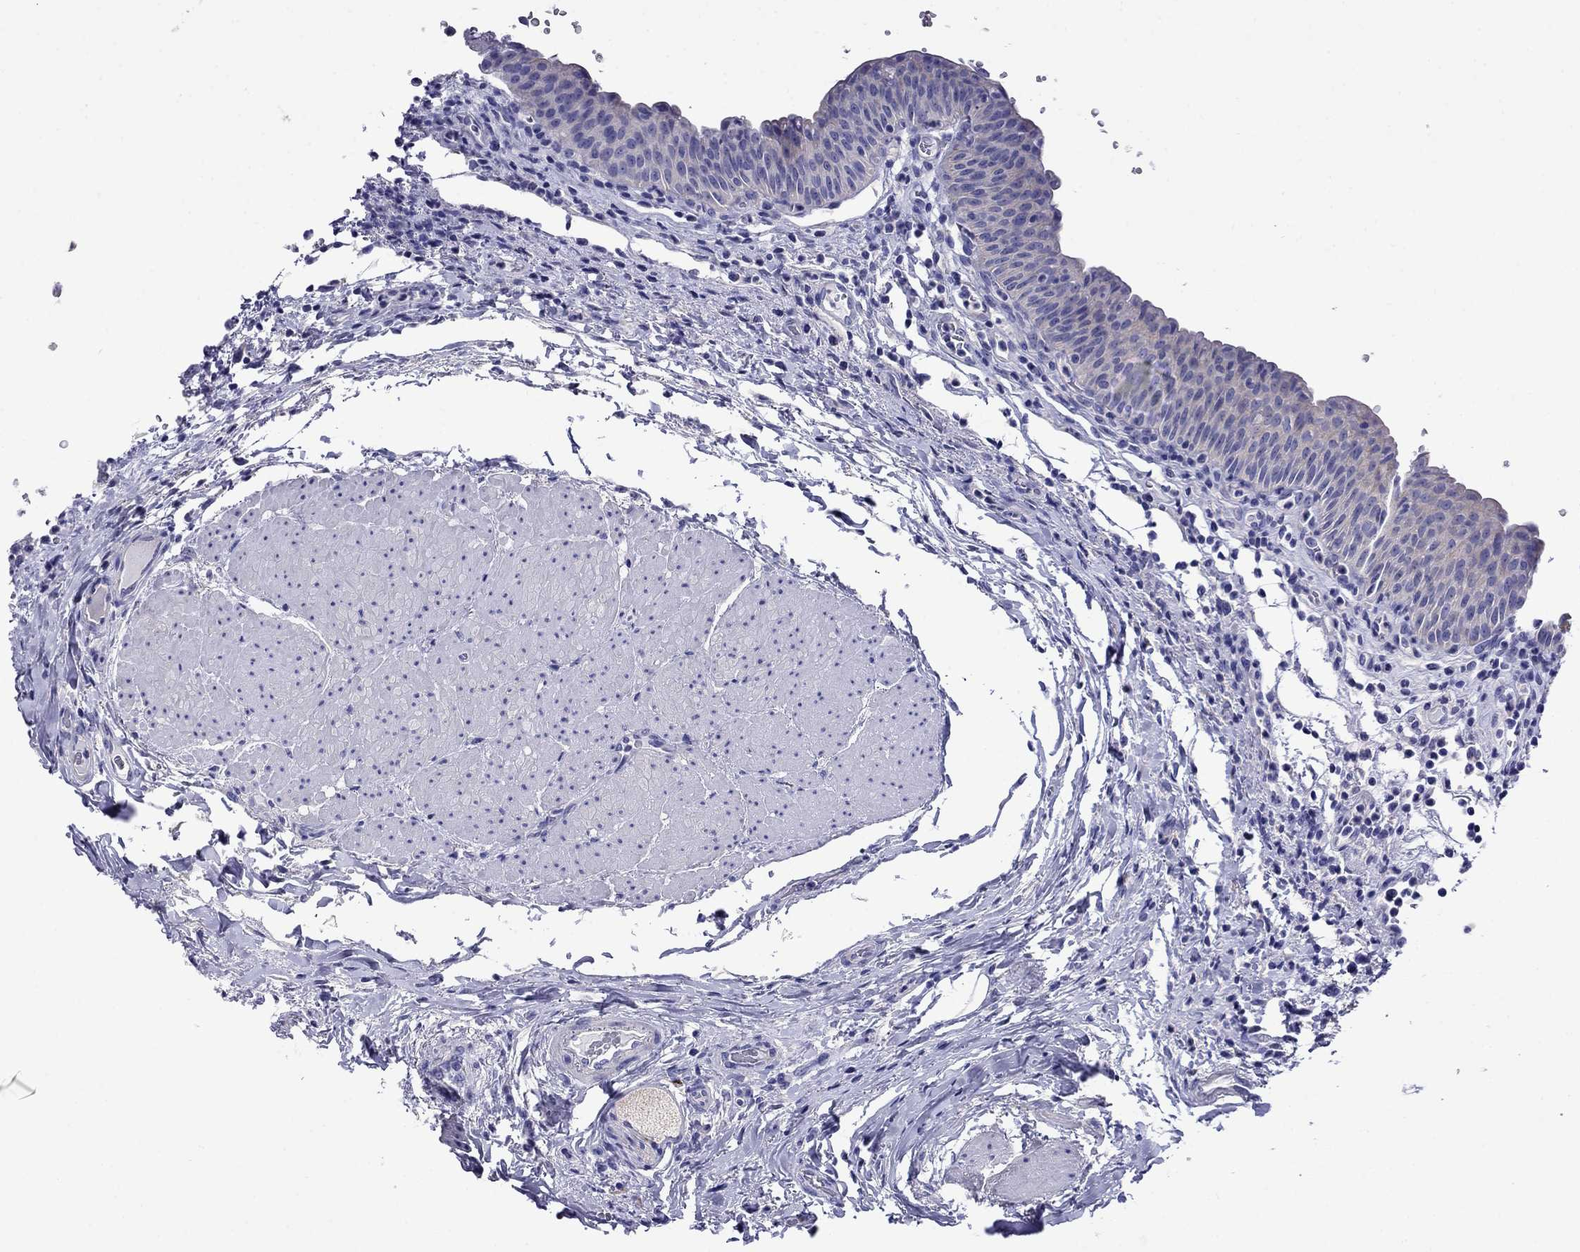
{"staining": {"intensity": "negative", "quantity": "none", "location": "none"}, "tissue": "urinary bladder", "cell_type": "Urothelial cells", "image_type": "normal", "snomed": [{"axis": "morphology", "description": "Normal tissue, NOS"}, {"axis": "topography", "description": "Urinary bladder"}], "caption": "Urothelial cells are negative for protein expression in benign human urinary bladder. (DAB immunohistochemistry, high magnification).", "gene": "SCG2", "patient": {"sex": "male", "age": 66}}